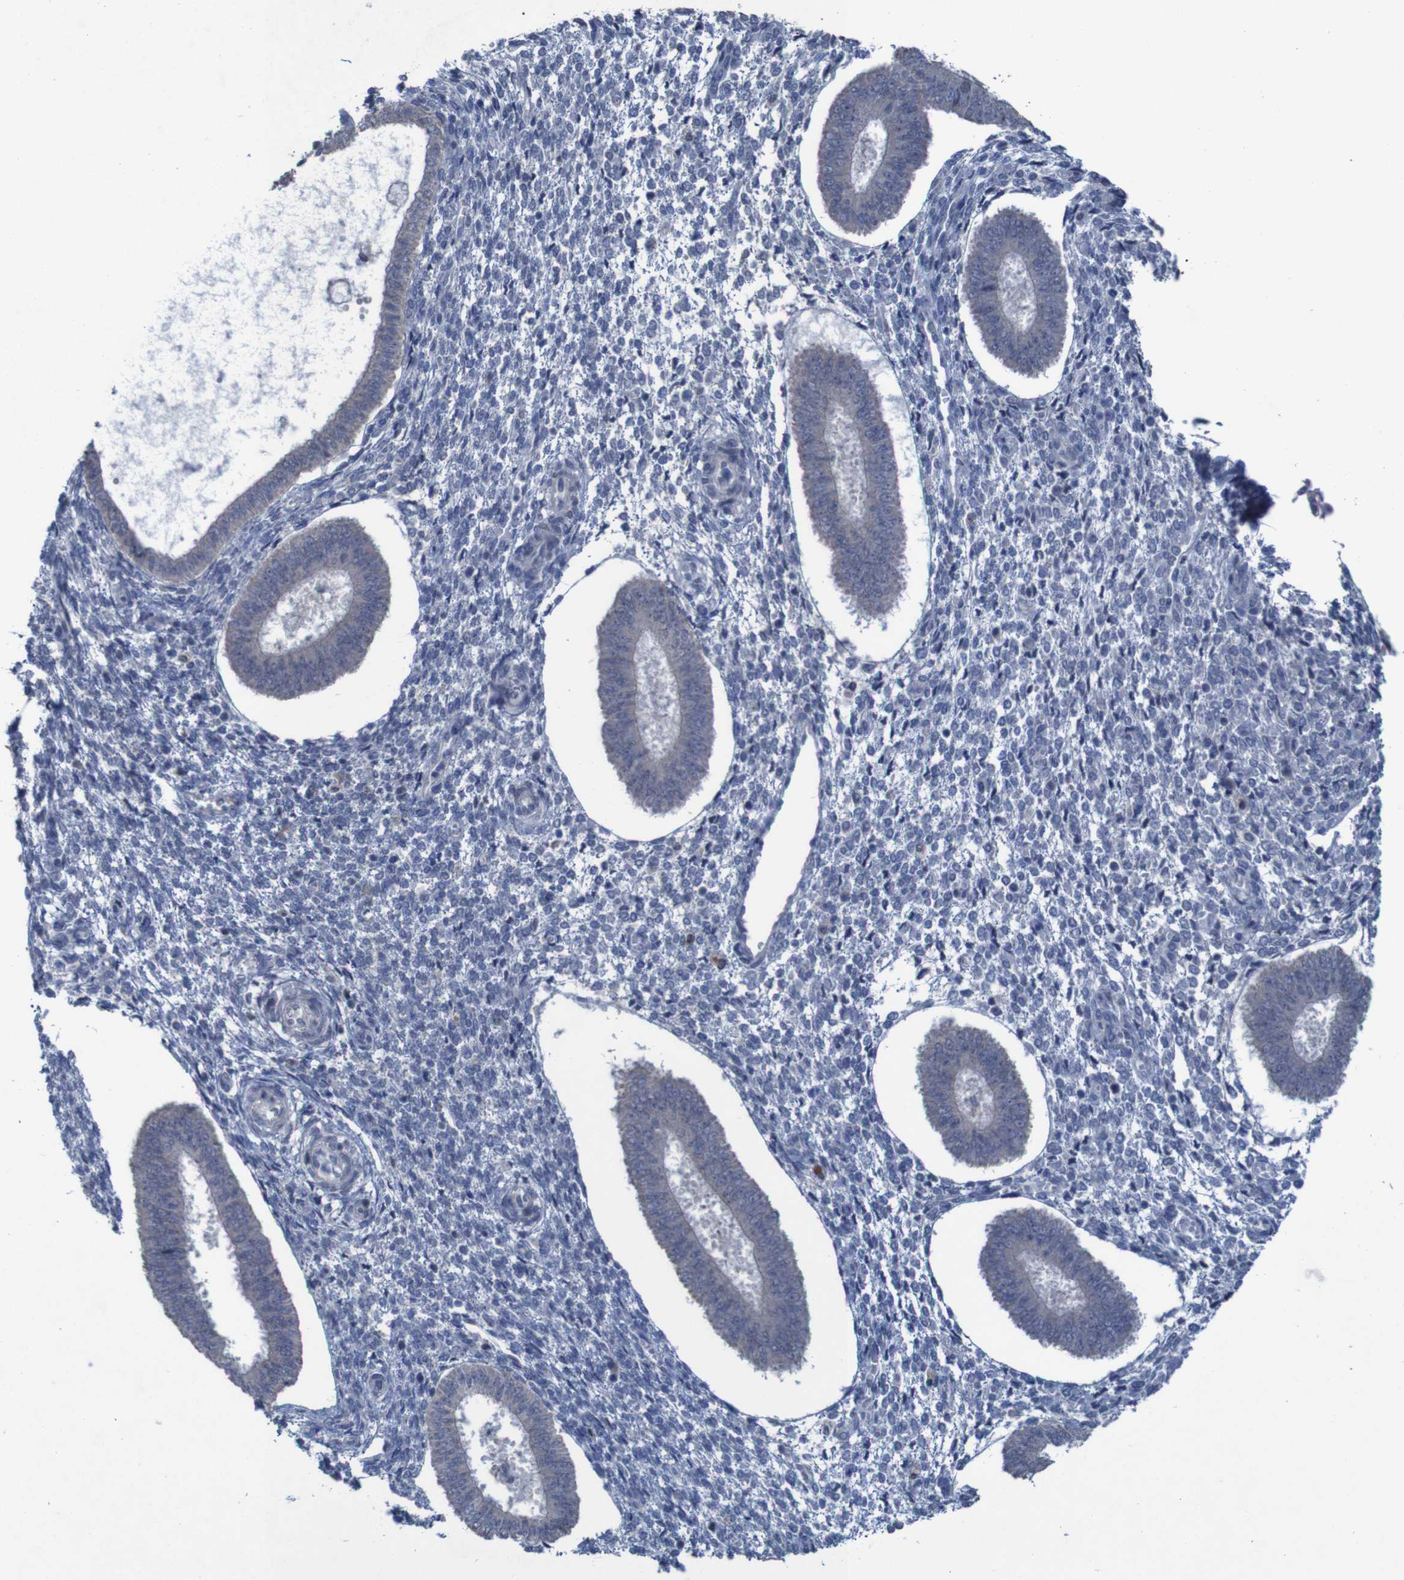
{"staining": {"intensity": "negative", "quantity": "none", "location": "none"}, "tissue": "endometrium", "cell_type": "Cells in endometrial stroma", "image_type": "normal", "snomed": [{"axis": "morphology", "description": "Normal tissue, NOS"}, {"axis": "topography", "description": "Endometrium"}], "caption": "This photomicrograph is of normal endometrium stained with IHC to label a protein in brown with the nuclei are counter-stained blue. There is no staining in cells in endometrial stroma.", "gene": "CLDN18", "patient": {"sex": "female", "age": 35}}